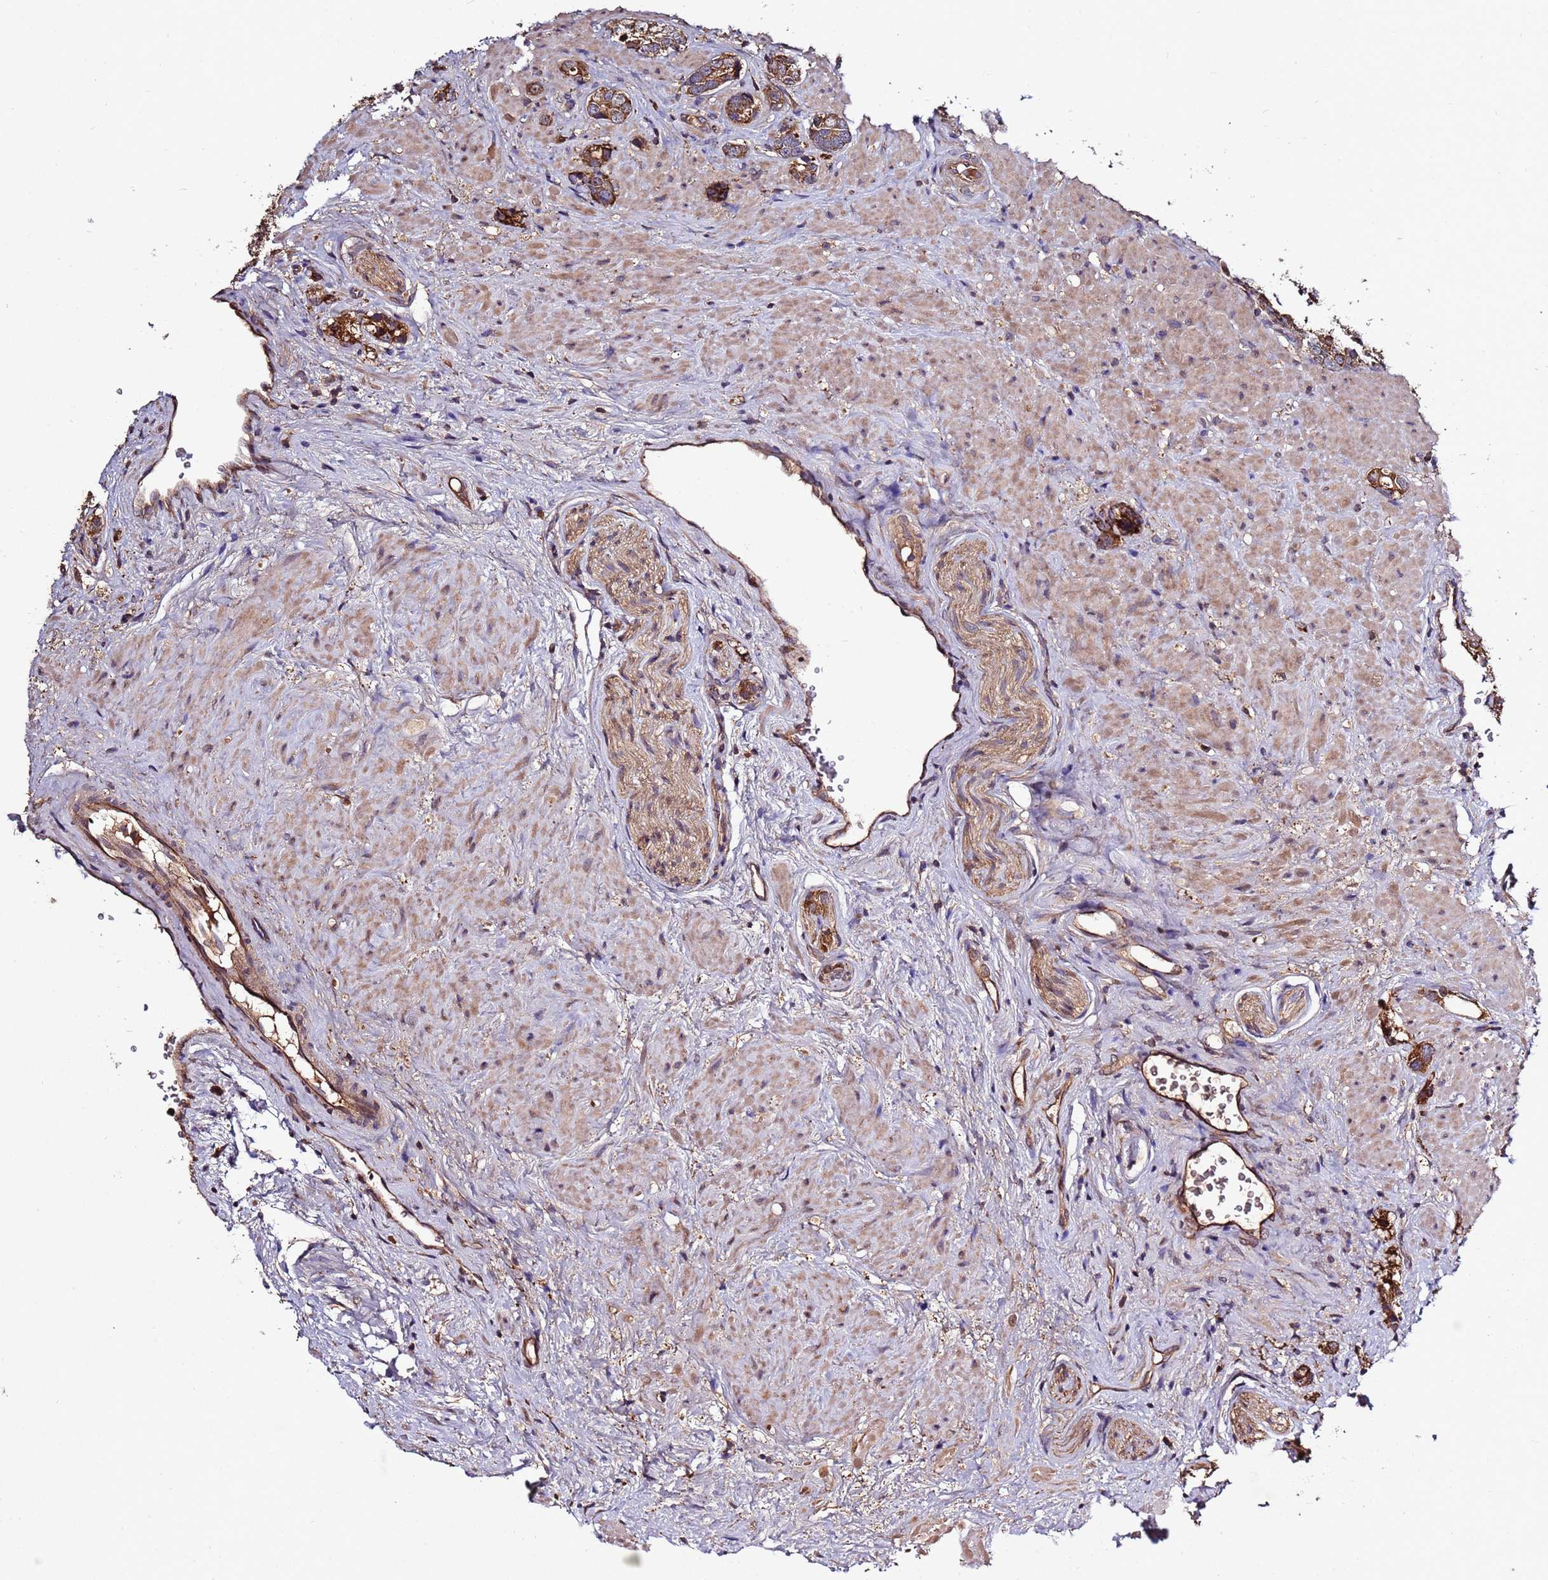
{"staining": {"intensity": "strong", "quantity": ">75%", "location": "cytoplasmic/membranous"}, "tissue": "prostate cancer", "cell_type": "Tumor cells", "image_type": "cancer", "snomed": [{"axis": "morphology", "description": "Adenocarcinoma, High grade"}, {"axis": "topography", "description": "Prostate"}], "caption": "A histopathology image showing strong cytoplasmic/membranous staining in approximately >75% of tumor cells in prostate cancer, as visualized by brown immunohistochemical staining.", "gene": "RPS15A", "patient": {"sex": "male", "age": 63}}